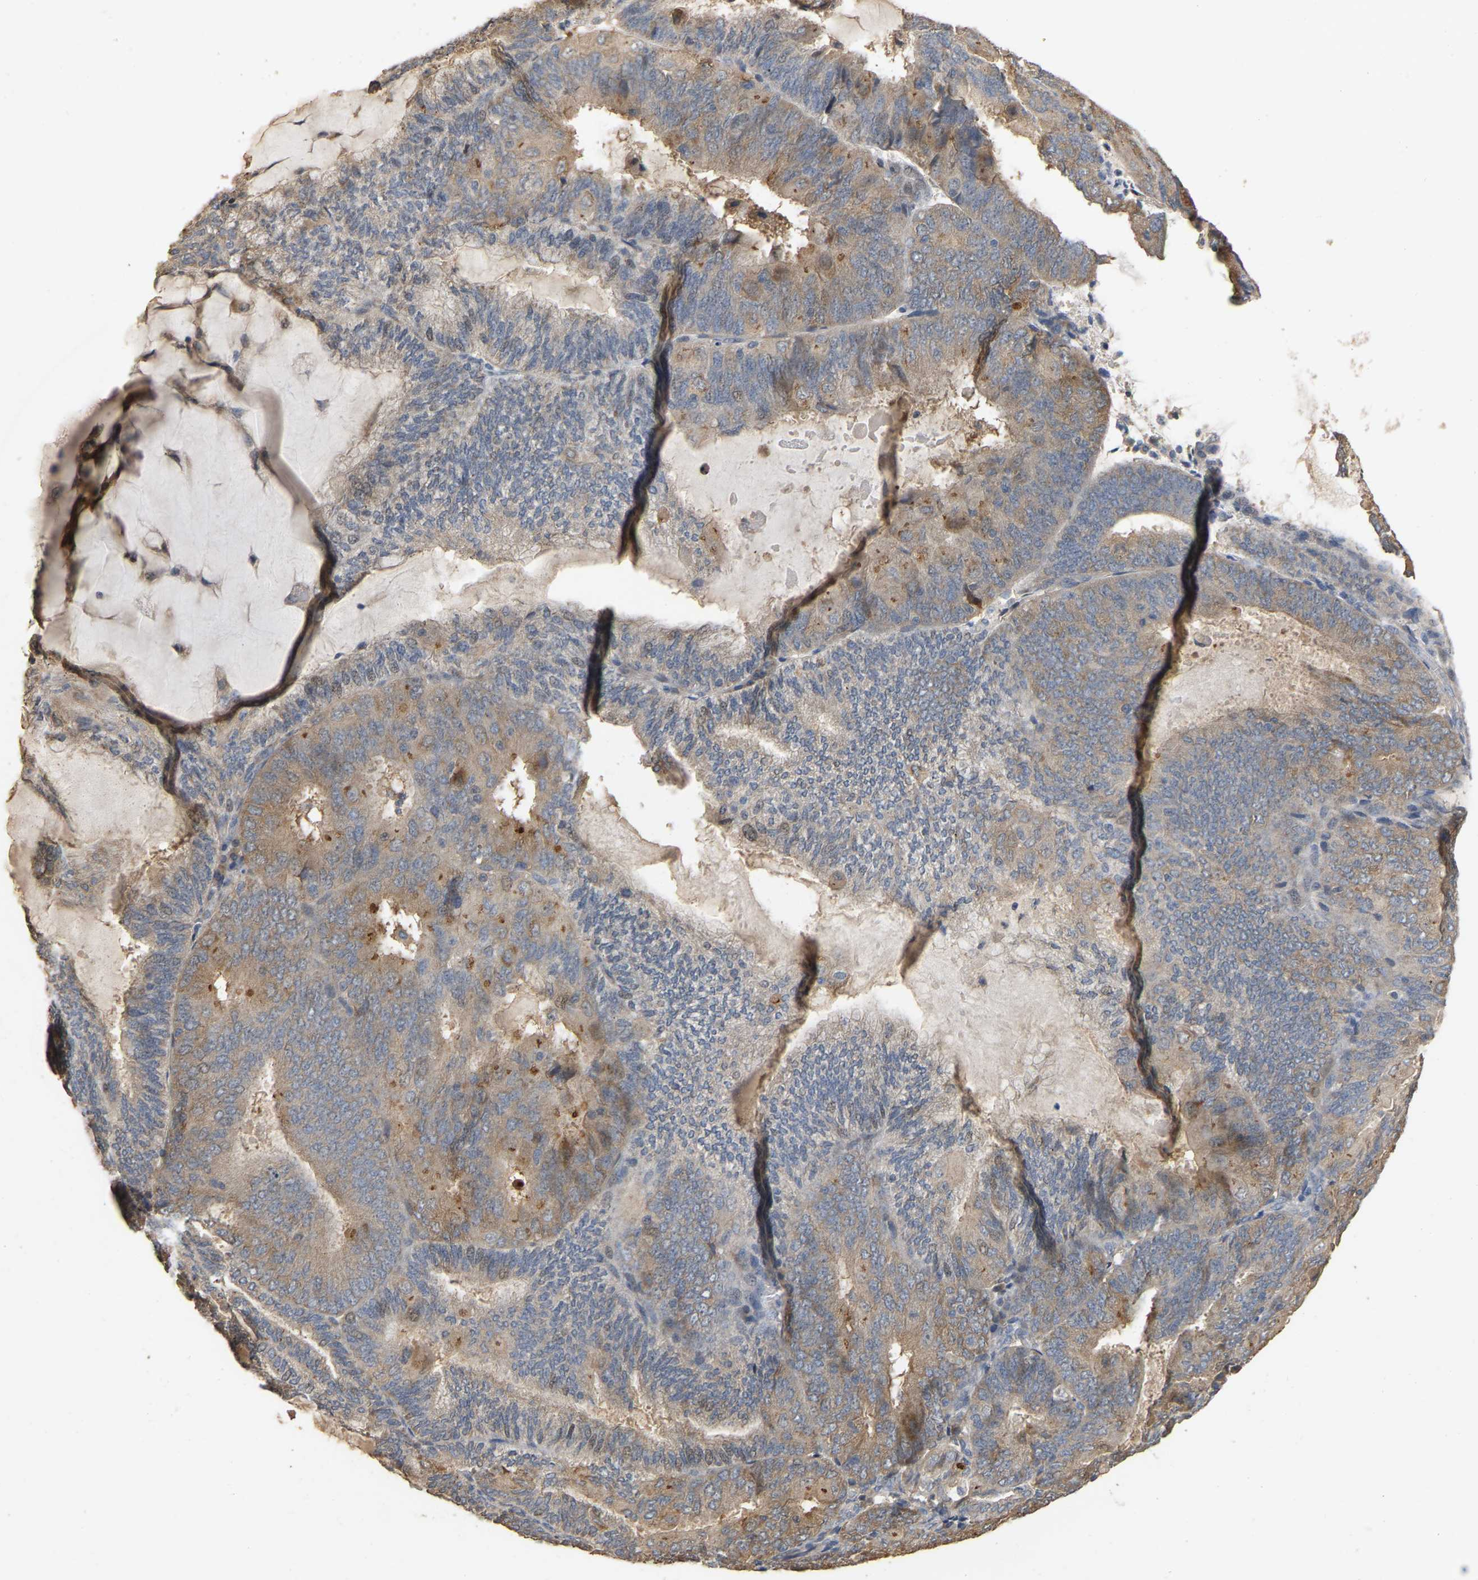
{"staining": {"intensity": "weak", "quantity": "25%-75%", "location": "cytoplasmic/membranous,nuclear"}, "tissue": "endometrial cancer", "cell_type": "Tumor cells", "image_type": "cancer", "snomed": [{"axis": "morphology", "description": "Adenocarcinoma, NOS"}, {"axis": "topography", "description": "Endometrium"}], "caption": "The image reveals staining of endometrial cancer, revealing weak cytoplasmic/membranous and nuclear protein positivity (brown color) within tumor cells. The protein of interest is shown in brown color, while the nuclei are stained blue.", "gene": "NCS1", "patient": {"sex": "female", "age": 81}}